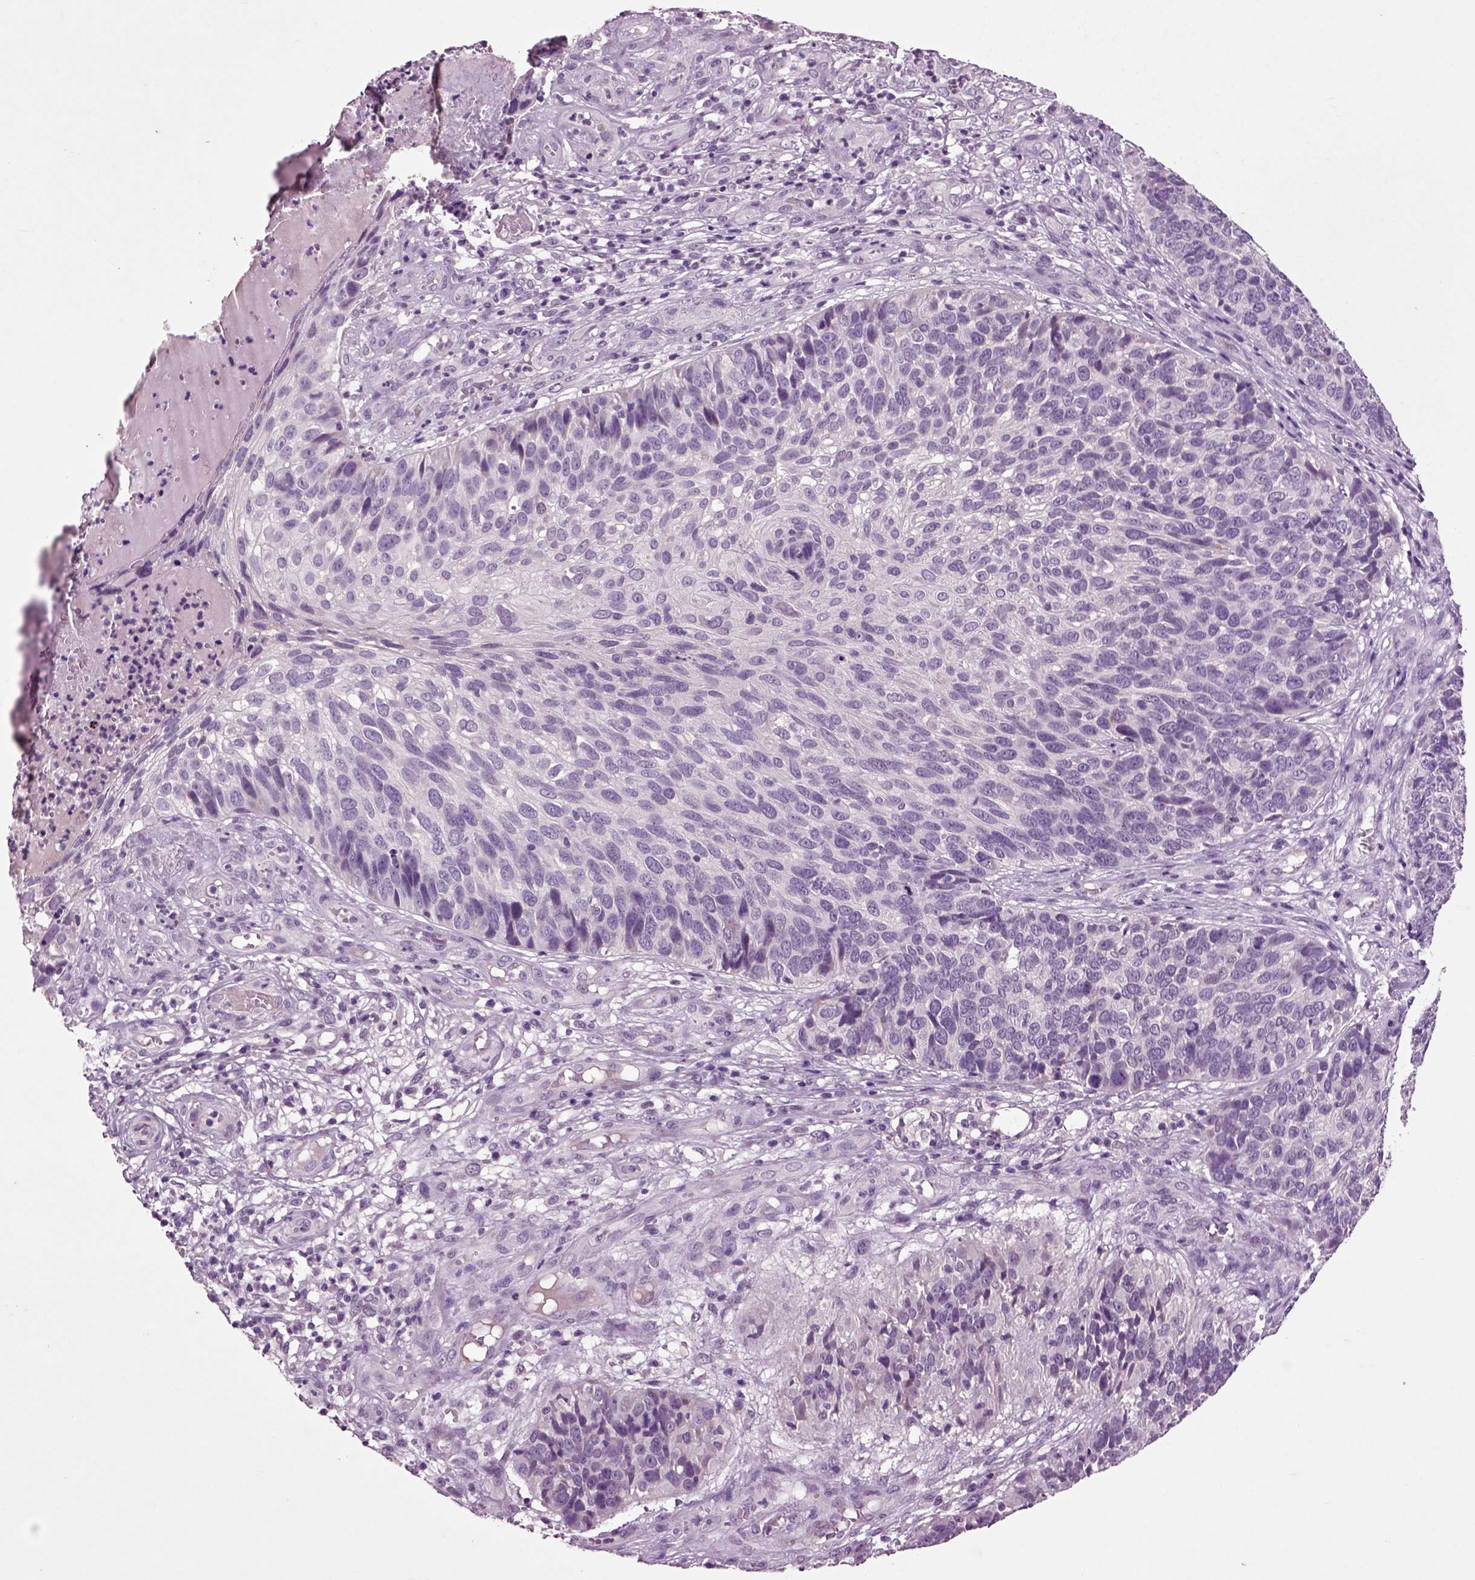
{"staining": {"intensity": "negative", "quantity": "none", "location": "none"}, "tissue": "skin cancer", "cell_type": "Tumor cells", "image_type": "cancer", "snomed": [{"axis": "morphology", "description": "Squamous cell carcinoma, NOS"}, {"axis": "topography", "description": "Skin"}], "caption": "This is a histopathology image of immunohistochemistry staining of skin squamous cell carcinoma, which shows no staining in tumor cells.", "gene": "CRHR1", "patient": {"sex": "male", "age": 92}}